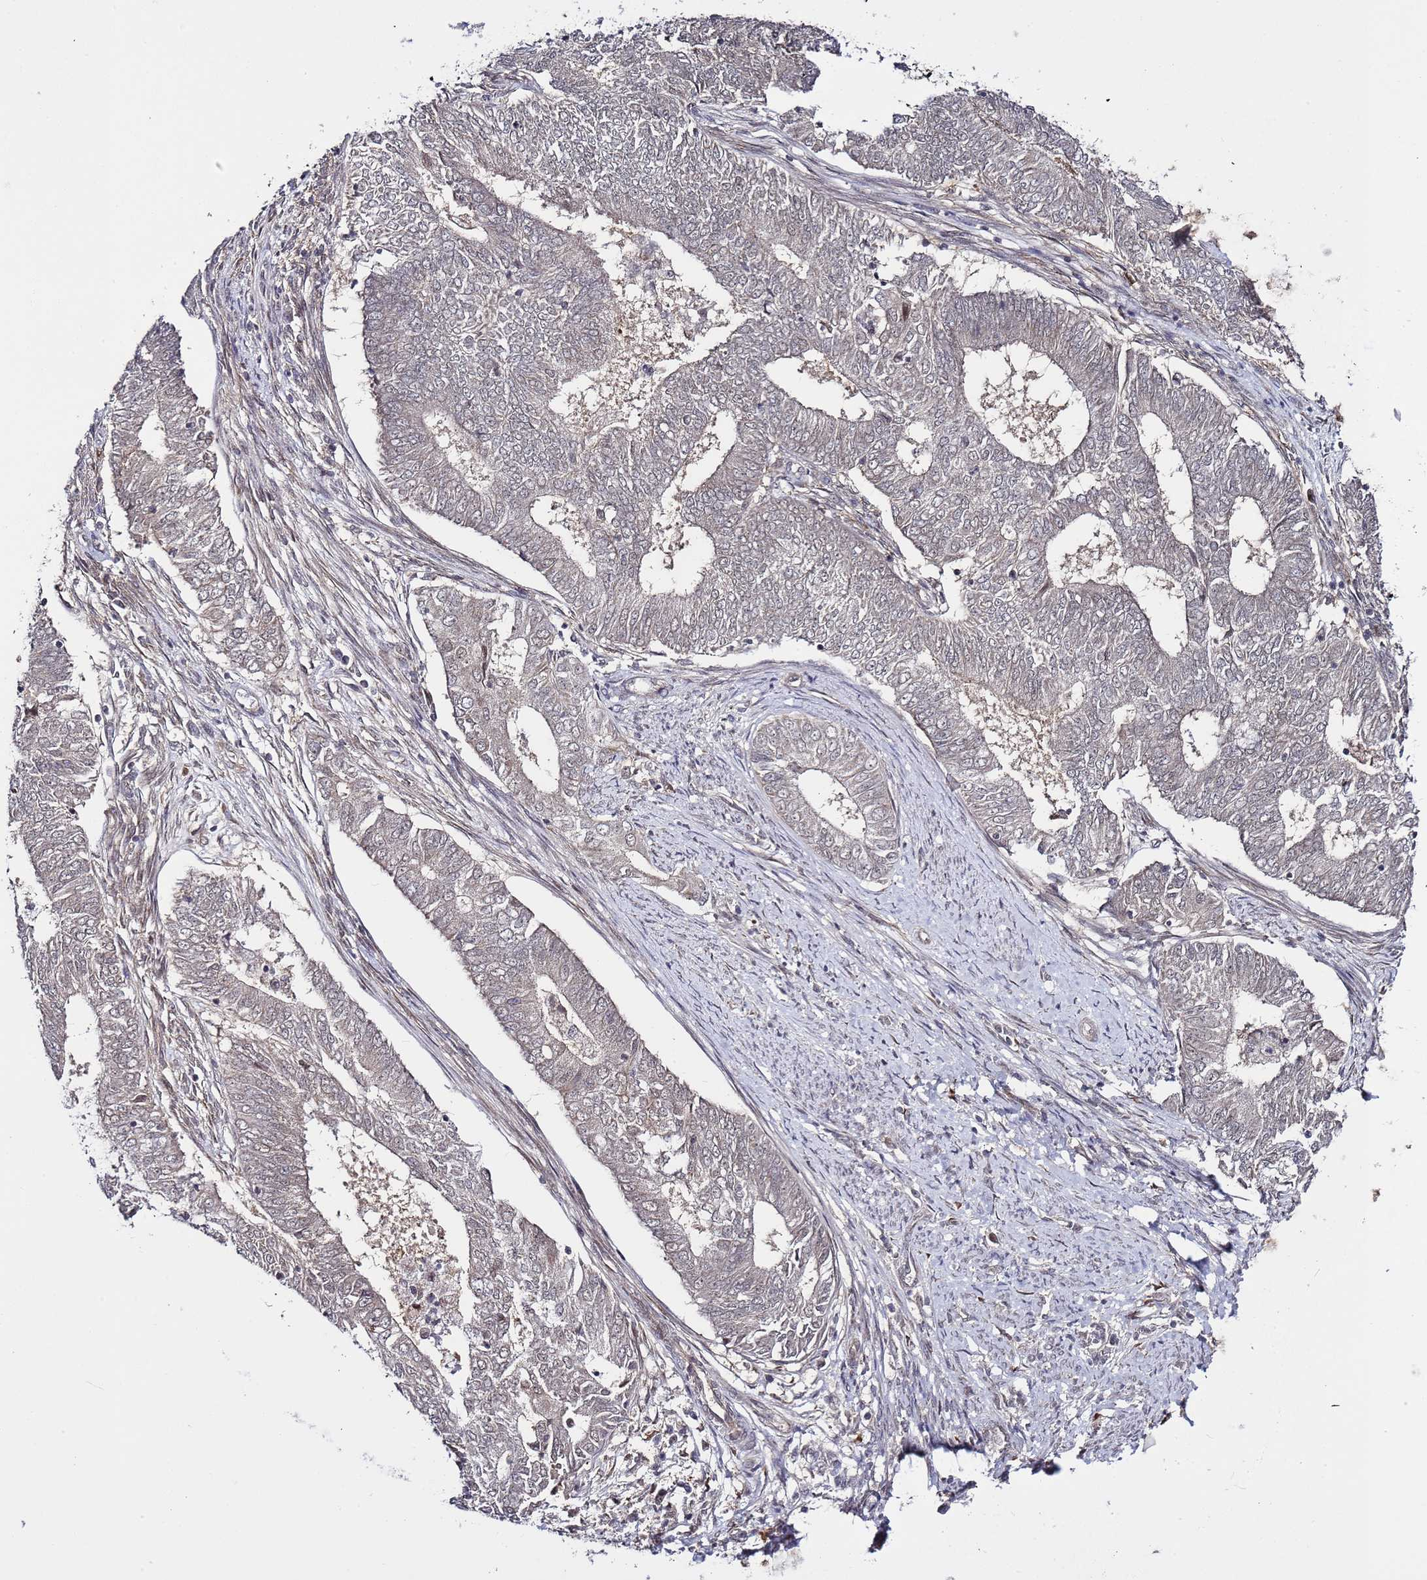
{"staining": {"intensity": "weak", "quantity": "<25%", "location": "nuclear"}, "tissue": "endometrial cancer", "cell_type": "Tumor cells", "image_type": "cancer", "snomed": [{"axis": "morphology", "description": "Adenocarcinoma, NOS"}, {"axis": "topography", "description": "Endometrium"}], "caption": "IHC of endometrial adenocarcinoma displays no positivity in tumor cells. (DAB (3,3'-diaminobenzidine) immunohistochemistry (IHC) visualized using brightfield microscopy, high magnification).", "gene": "POLR2D", "patient": {"sex": "female", "age": 62}}